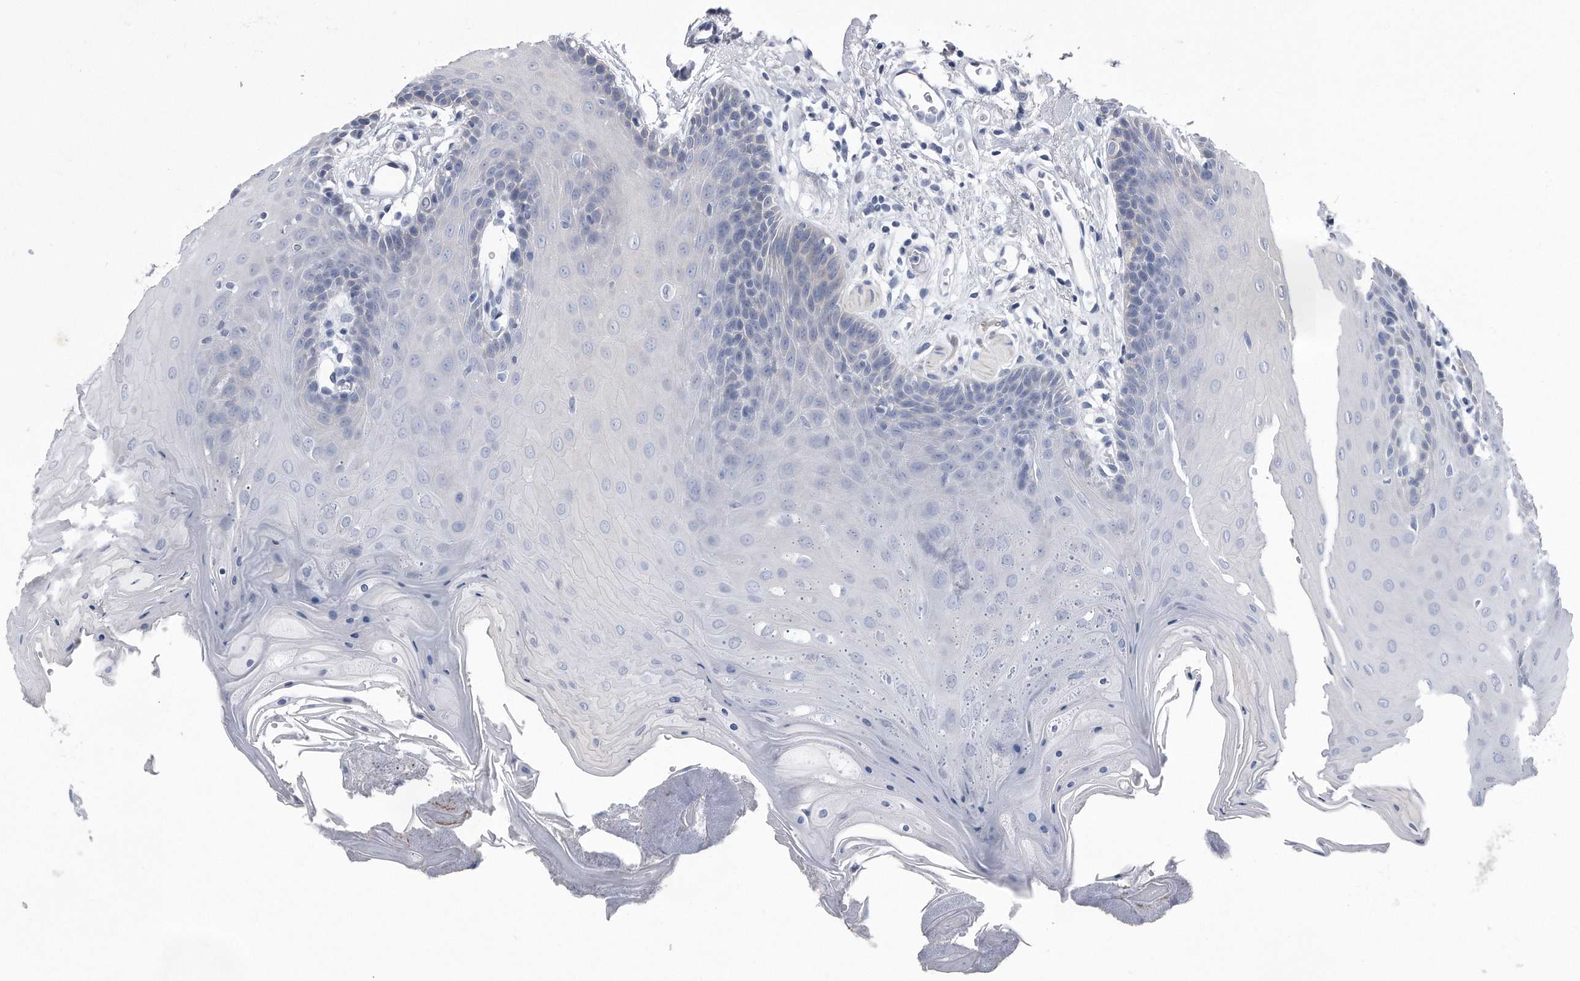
{"staining": {"intensity": "weak", "quantity": "<25%", "location": "cytoplasmic/membranous"}, "tissue": "oral mucosa", "cell_type": "Squamous epithelial cells", "image_type": "normal", "snomed": [{"axis": "morphology", "description": "Normal tissue, NOS"}, {"axis": "morphology", "description": "Squamous cell carcinoma, NOS"}, {"axis": "topography", "description": "Skeletal muscle"}, {"axis": "topography", "description": "Oral tissue"}, {"axis": "topography", "description": "Salivary gland"}, {"axis": "topography", "description": "Head-Neck"}], "caption": "Squamous epithelial cells show no significant positivity in normal oral mucosa. (Brightfield microscopy of DAB (3,3'-diaminobenzidine) immunohistochemistry (IHC) at high magnification).", "gene": "PYGB", "patient": {"sex": "male", "age": 54}}